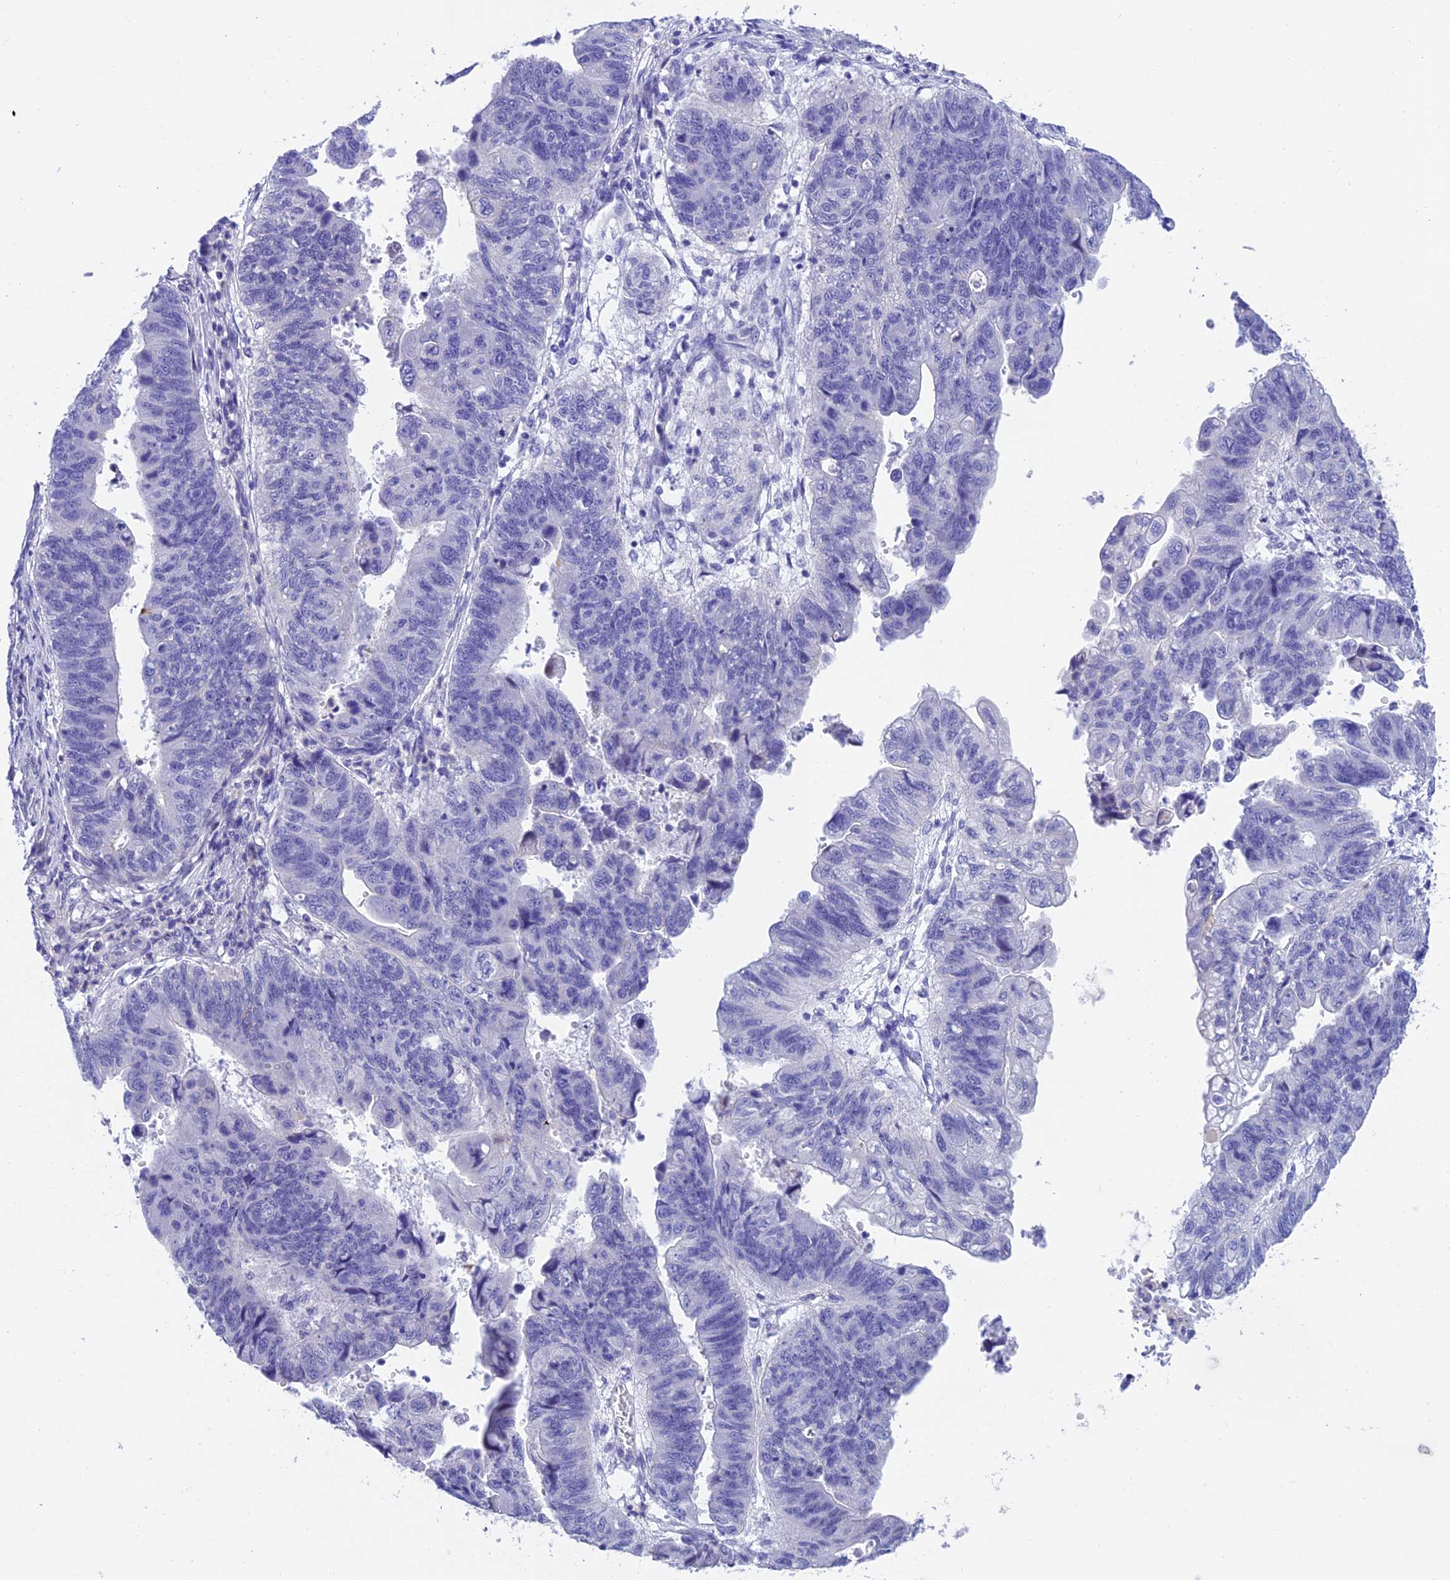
{"staining": {"intensity": "negative", "quantity": "none", "location": "none"}, "tissue": "stomach cancer", "cell_type": "Tumor cells", "image_type": "cancer", "snomed": [{"axis": "morphology", "description": "Adenocarcinoma, NOS"}, {"axis": "topography", "description": "Stomach"}], "caption": "Tumor cells are negative for brown protein staining in adenocarcinoma (stomach).", "gene": "C17orf67", "patient": {"sex": "male", "age": 59}}